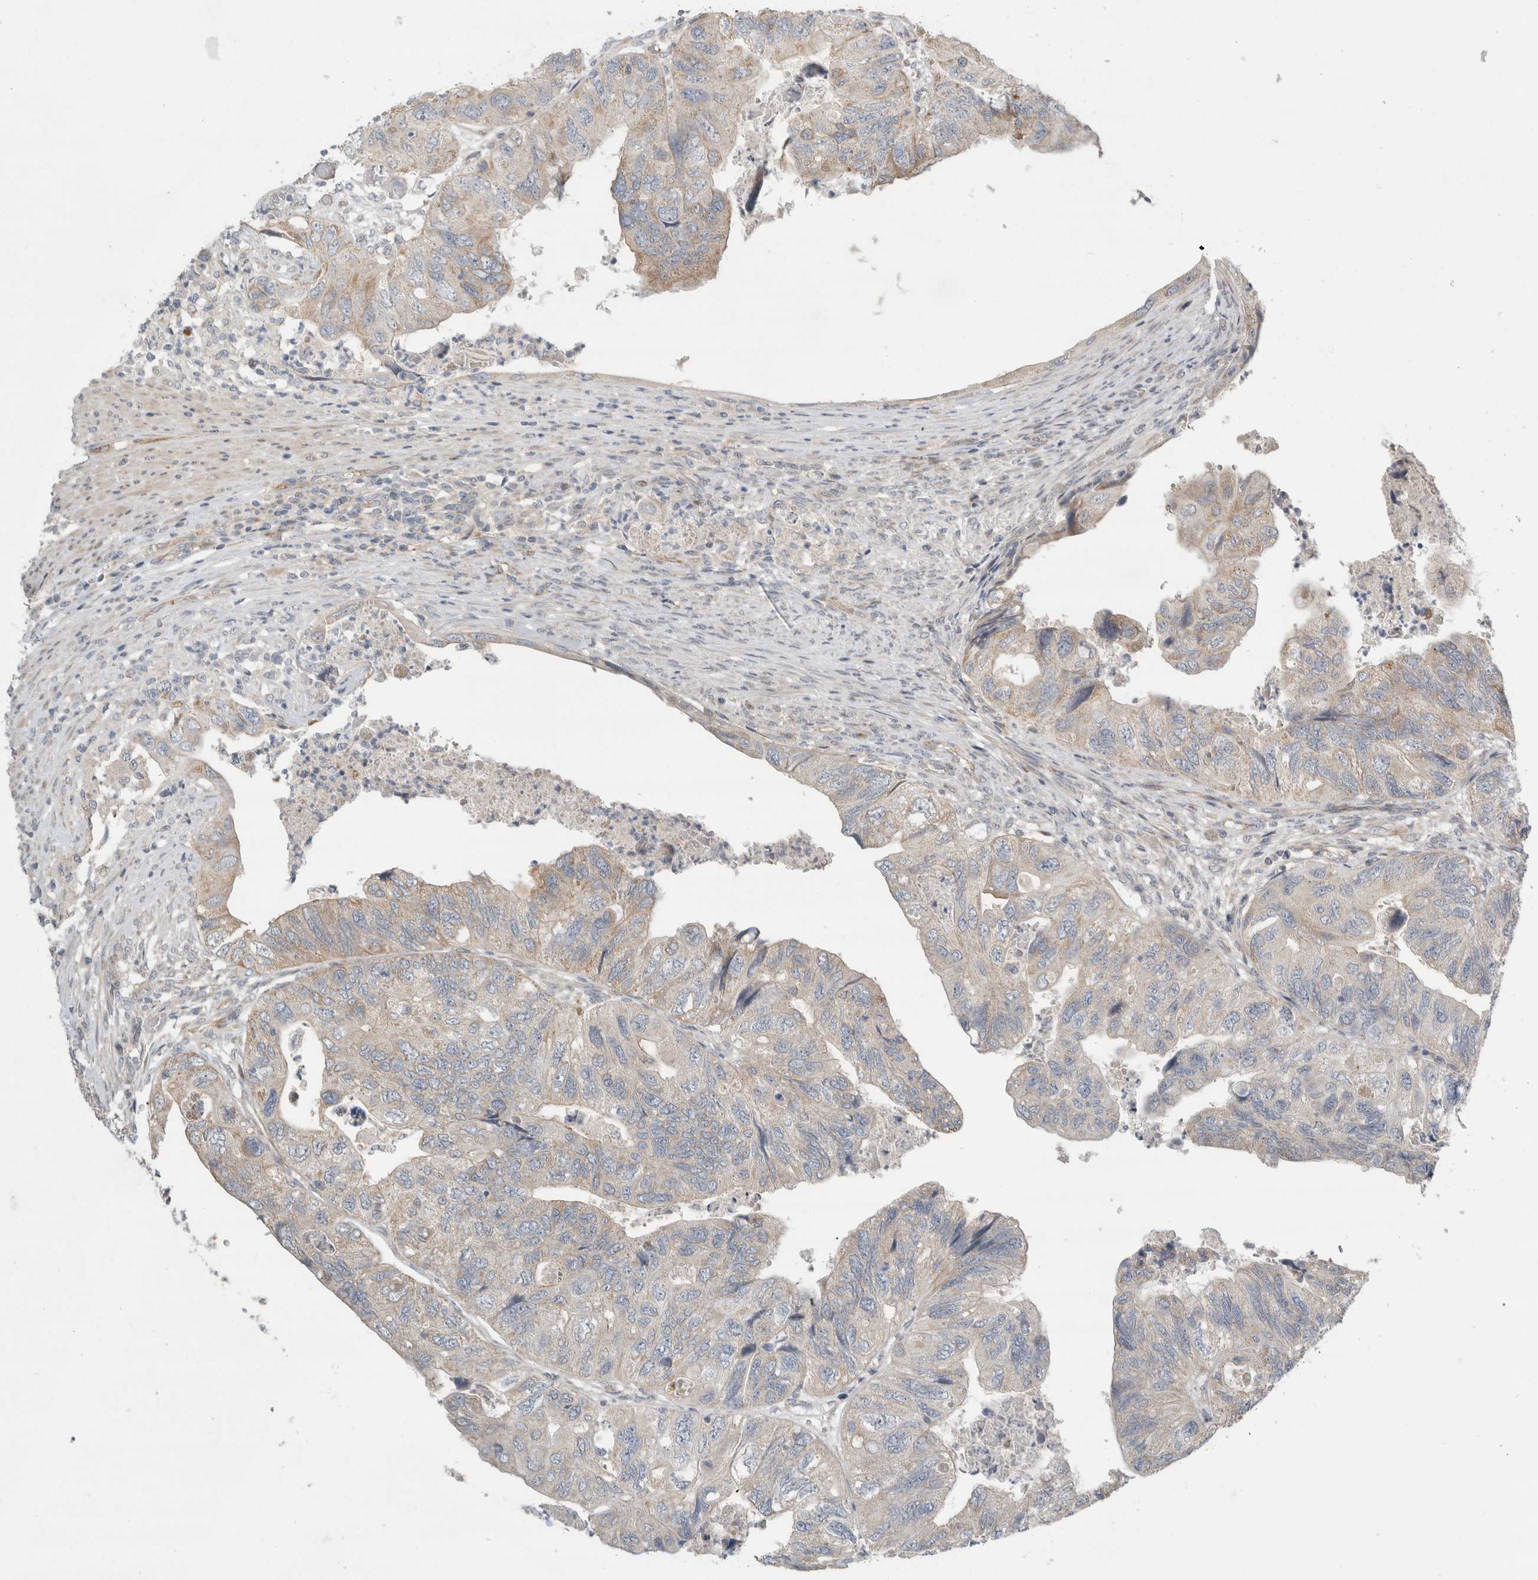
{"staining": {"intensity": "moderate", "quantity": "<25%", "location": "cytoplasmic/membranous"}, "tissue": "colorectal cancer", "cell_type": "Tumor cells", "image_type": "cancer", "snomed": [{"axis": "morphology", "description": "Adenocarcinoma, NOS"}, {"axis": "topography", "description": "Rectum"}], "caption": "Protein expression analysis of human colorectal adenocarcinoma reveals moderate cytoplasmic/membranous expression in approximately <25% of tumor cells. (brown staining indicates protein expression, while blue staining denotes nuclei).", "gene": "KPNA5", "patient": {"sex": "male", "age": 63}}